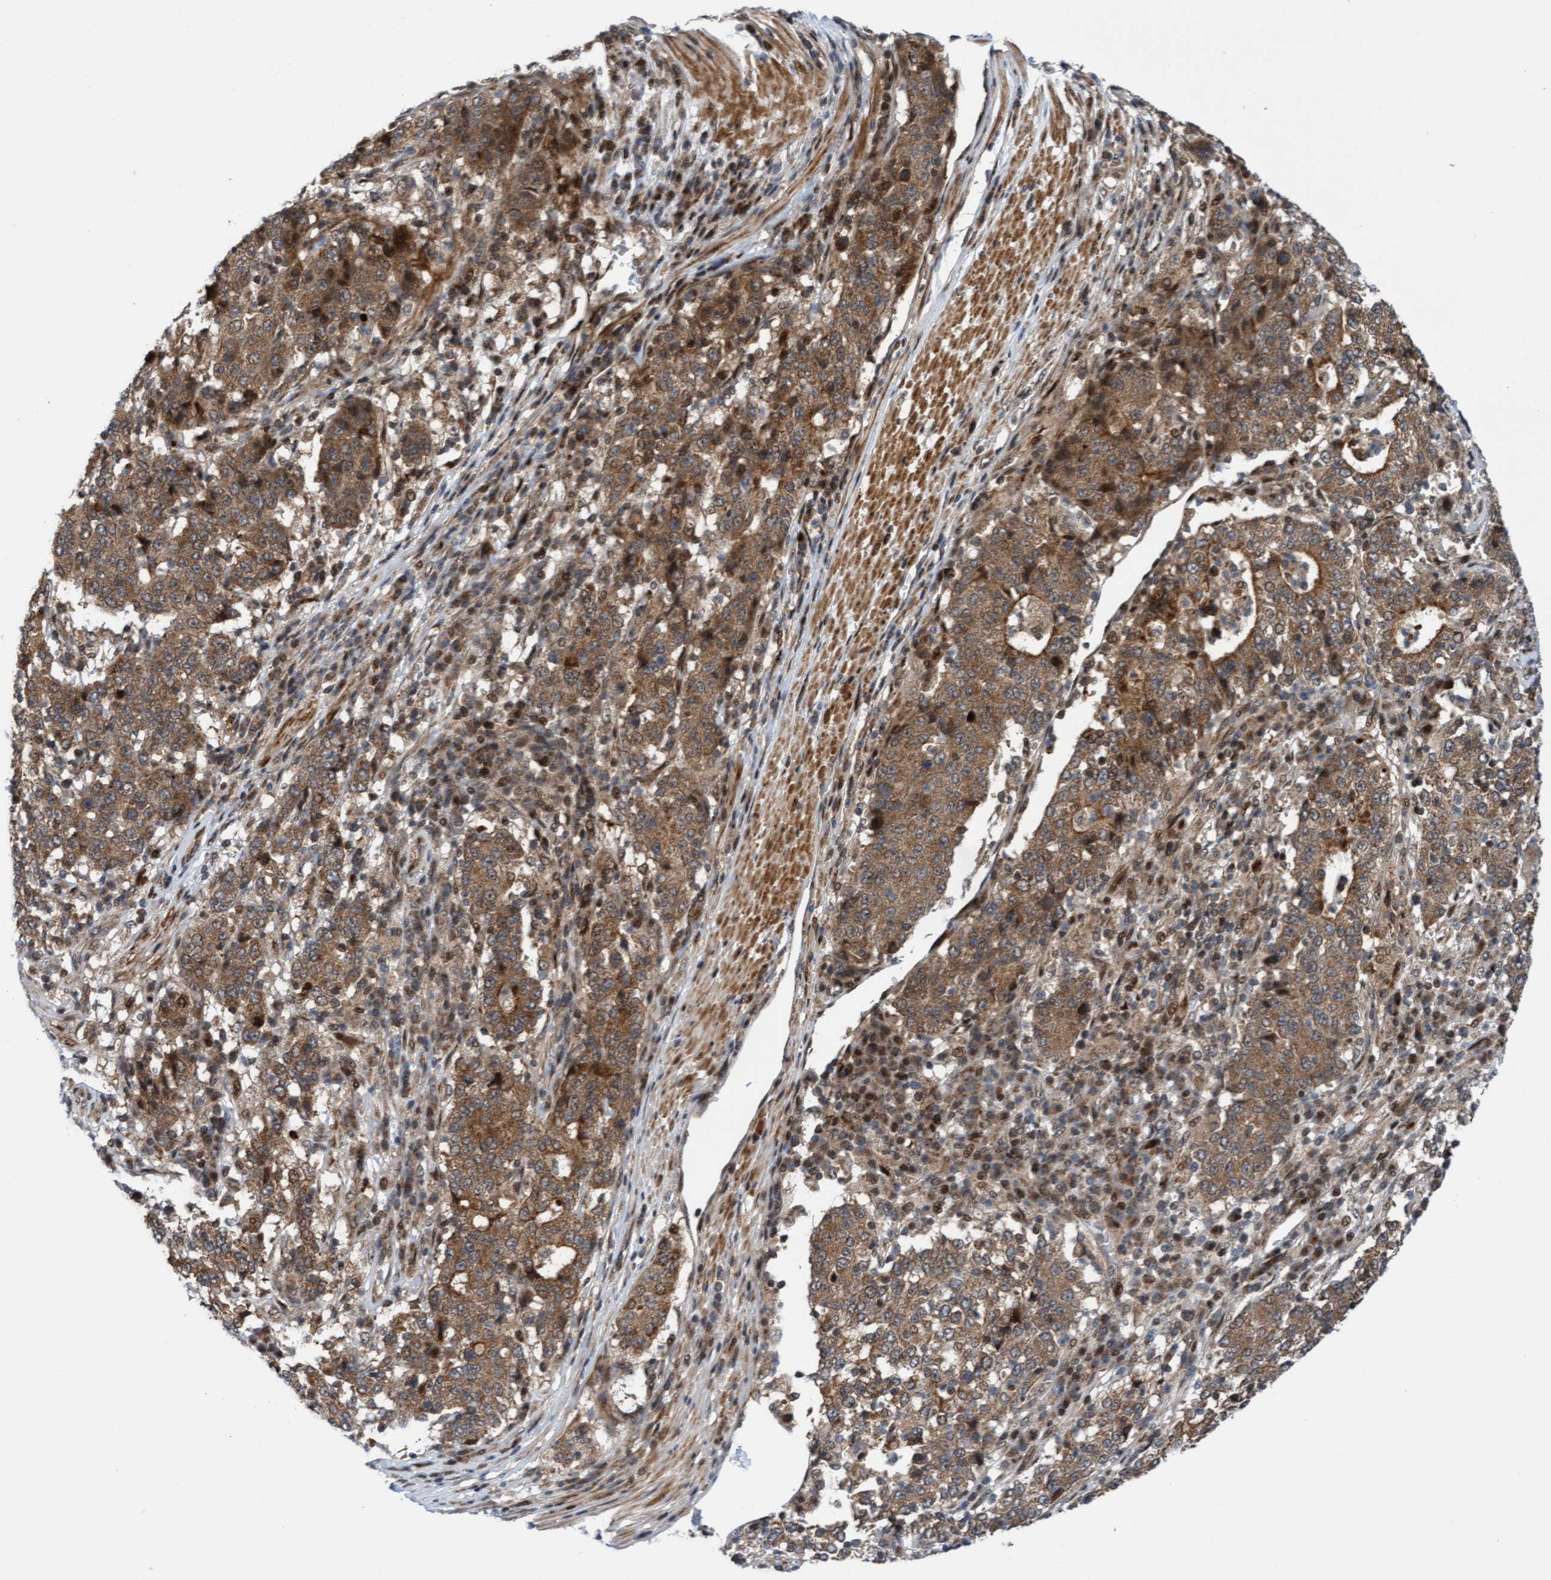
{"staining": {"intensity": "moderate", "quantity": ">75%", "location": "cytoplasmic/membranous"}, "tissue": "stomach cancer", "cell_type": "Tumor cells", "image_type": "cancer", "snomed": [{"axis": "morphology", "description": "Adenocarcinoma, NOS"}, {"axis": "topography", "description": "Stomach"}], "caption": "The photomicrograph displays staining of stomach cancer, revealing moderate cytoplasmic/membranous protein positivity (brown color) within tumor cells.", "gene": "ITFG1", "patient": {"sex": "male", "age": 59}}